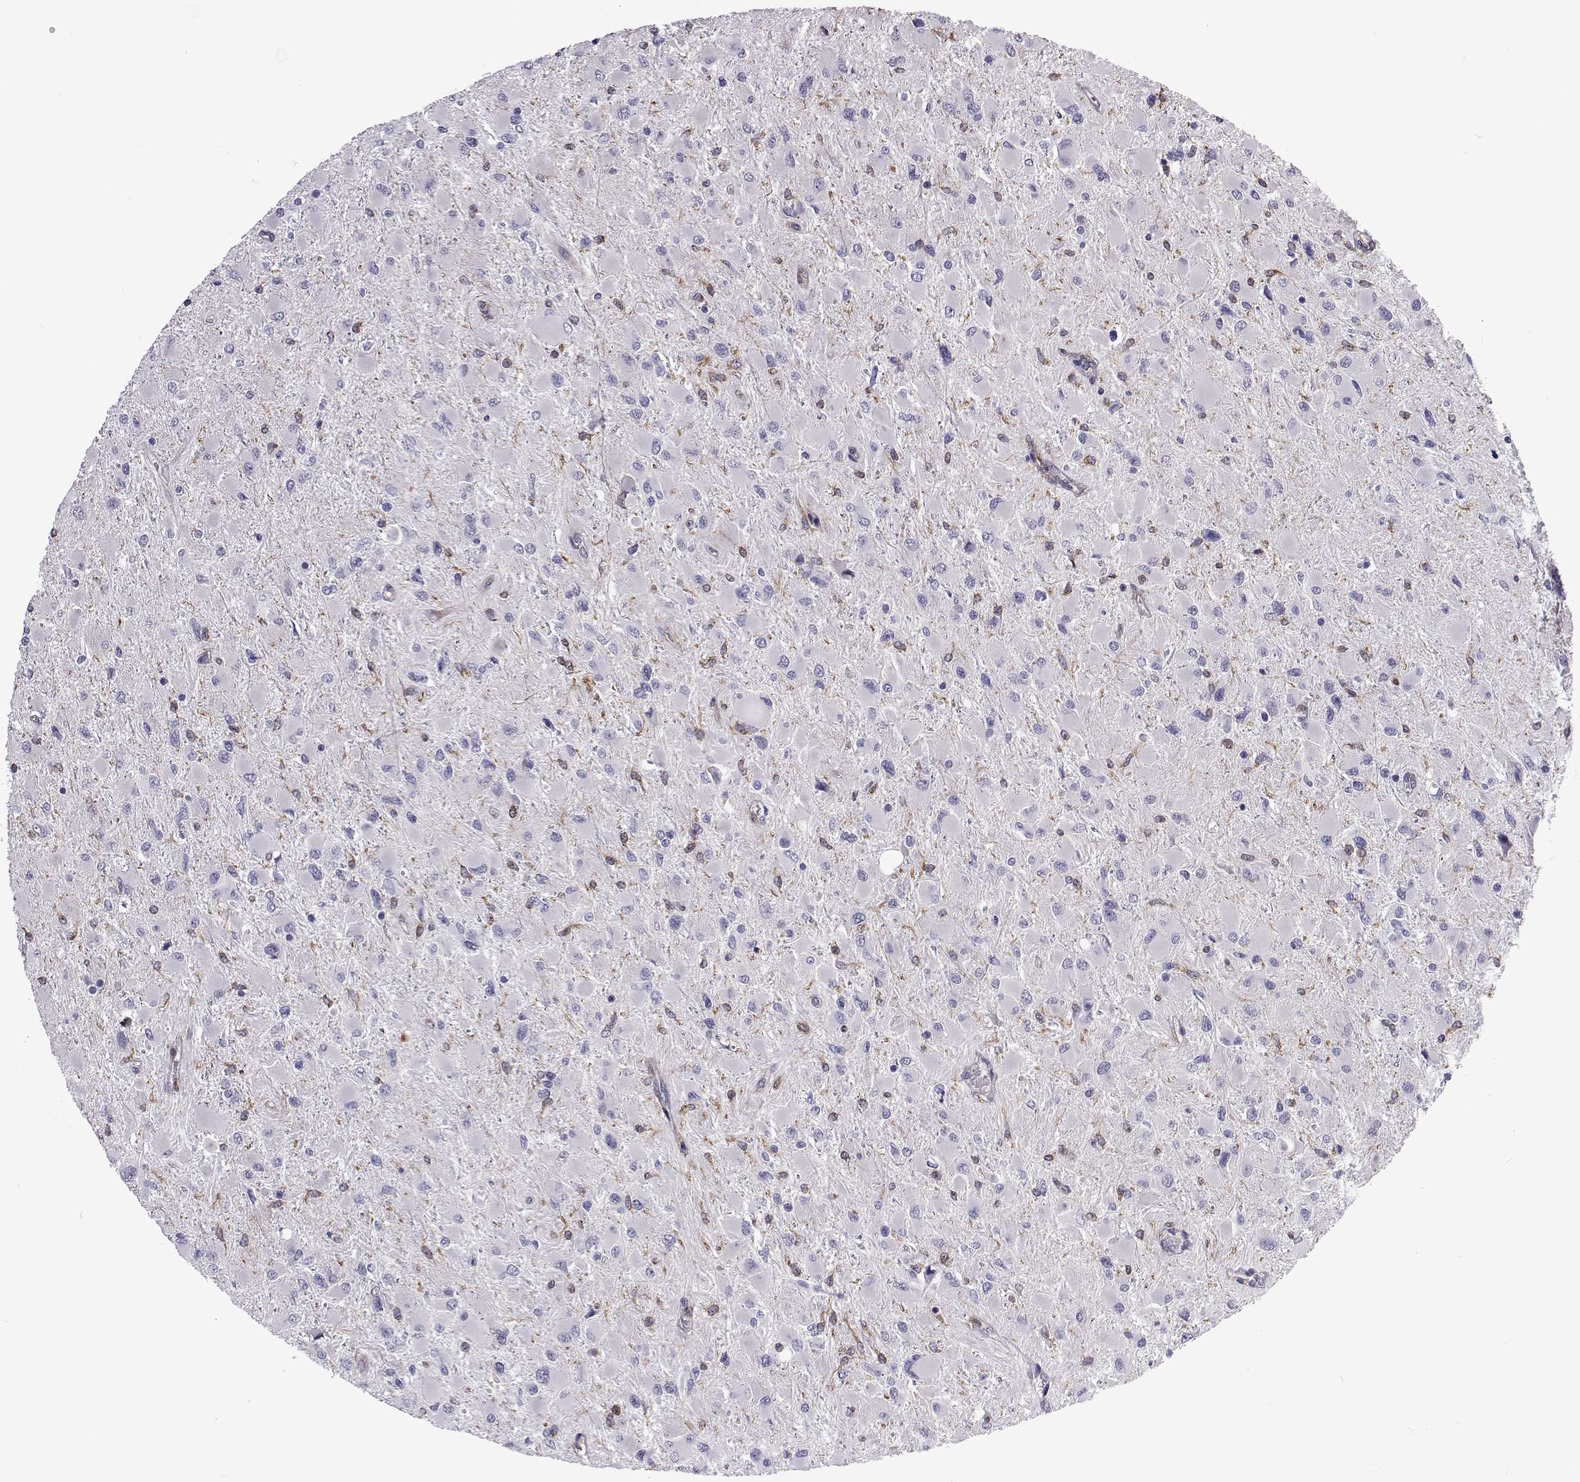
{"staining": {"intensity": "negative", "quantity": "none", "location": "none"}, "tissue": "glioma", "cell_type": "Tumor cells", "image_type": "cancer", "snomed": [{"axis": "morphology", "description": "Glioma, malignant, High grade"}, {"axis": "topography", "description": "Cerebral cortex"}], "caption": "Image shows no protein staining in tumor cells of malignant glioma (high-grade) tissue.", "gene": "TCF15", "patient": {"sex": "female", "age": 36}}